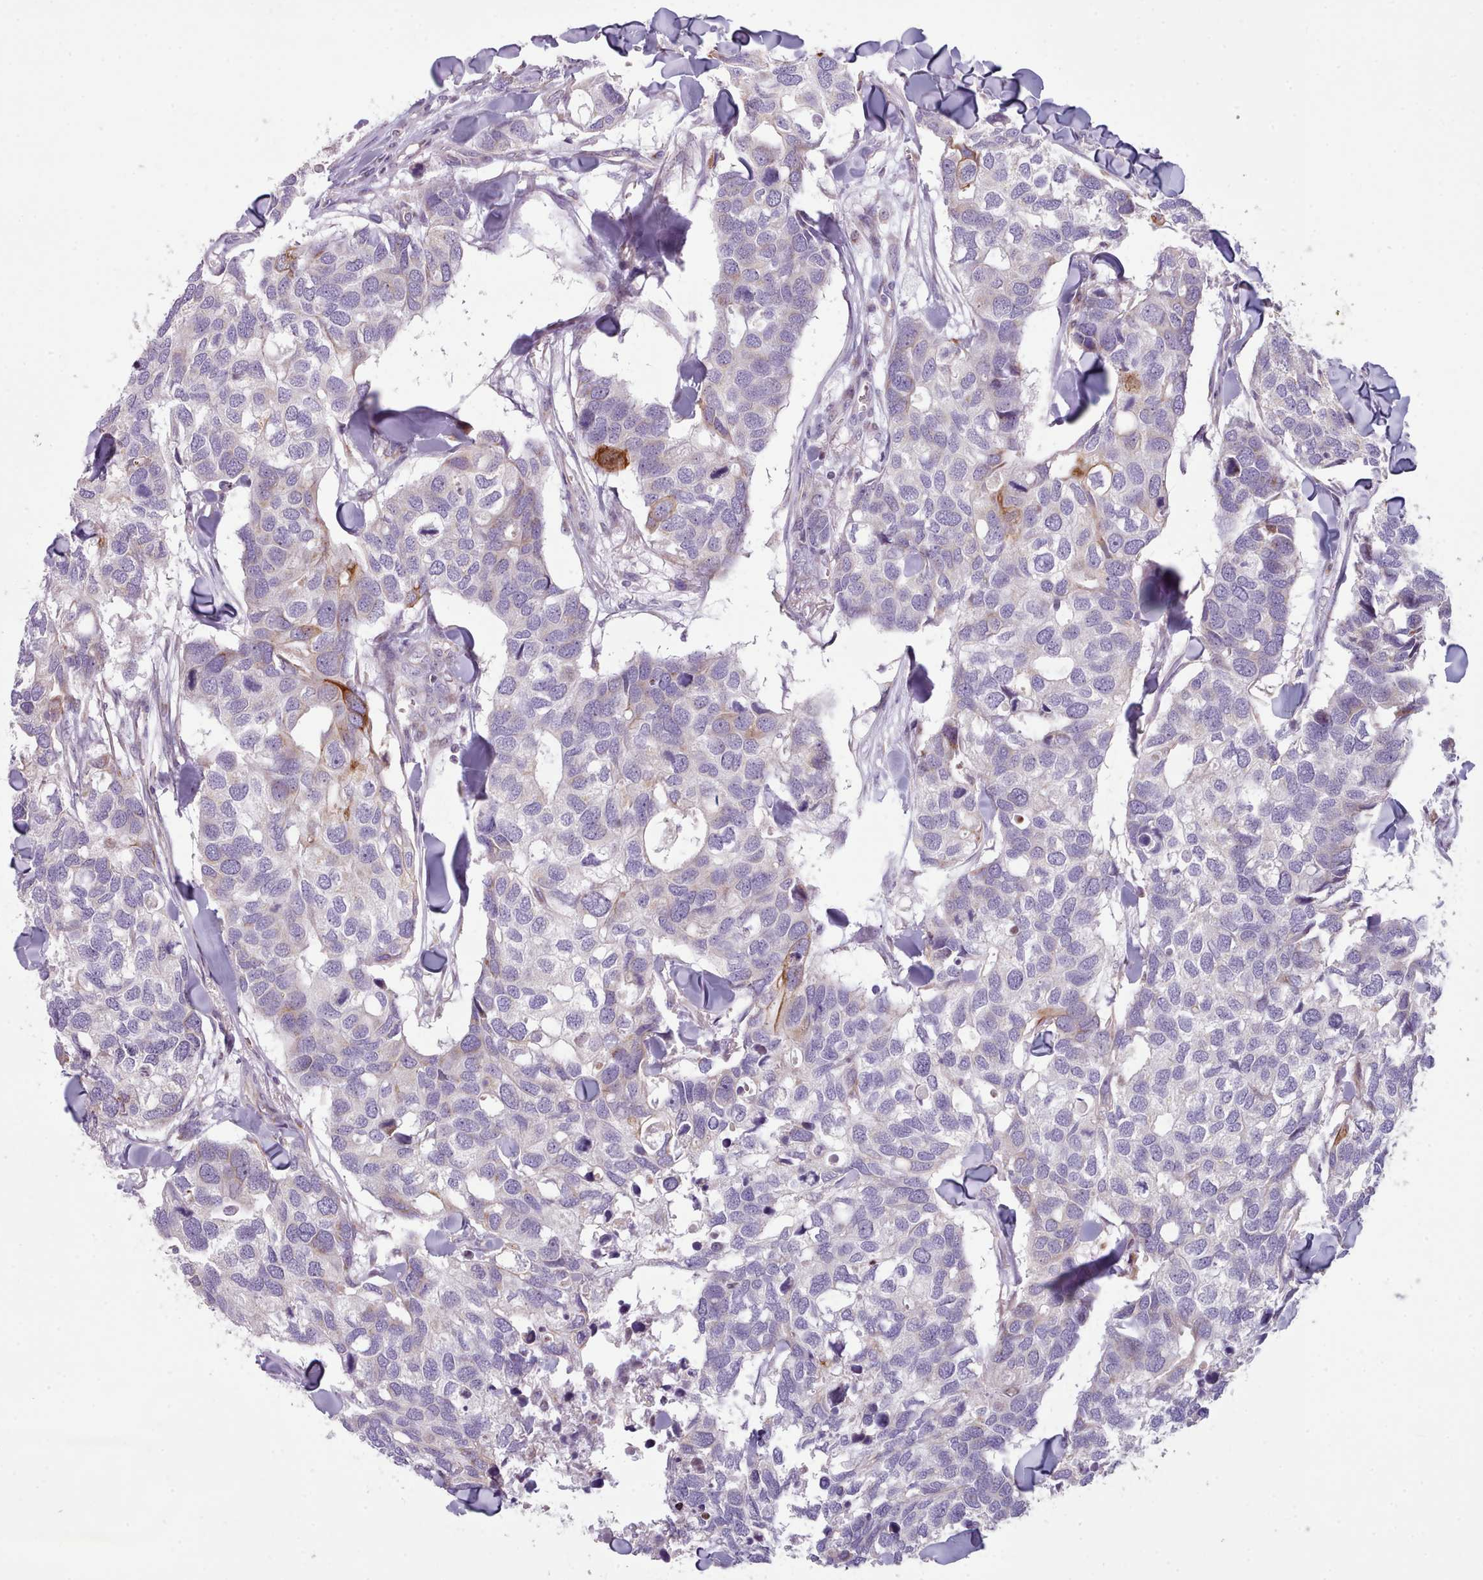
{"staining": {"intensity": "moderate", "quantity": "<25%", "location": "cytoplasmic/membranous"}, "tissue": "breast cancer", "cell_type": "Tumor cells", "image_type": "cancer", "snomed": [{"axis": "morphology", "description": "Duct carcinoma"}, {"axis": "topography", "description": "Breast"}], "caption": "Breast invasive ductal carcinoma was stained to show a protein in brown. There is low levels of moderate cytoplasmic/membranous staining in about <25% of tumor cells. (Brightfield microscopy of DAB IHC at high magnification).", "gene": "SLC52A3", "patient": {"sex": "female", "age": 83}}